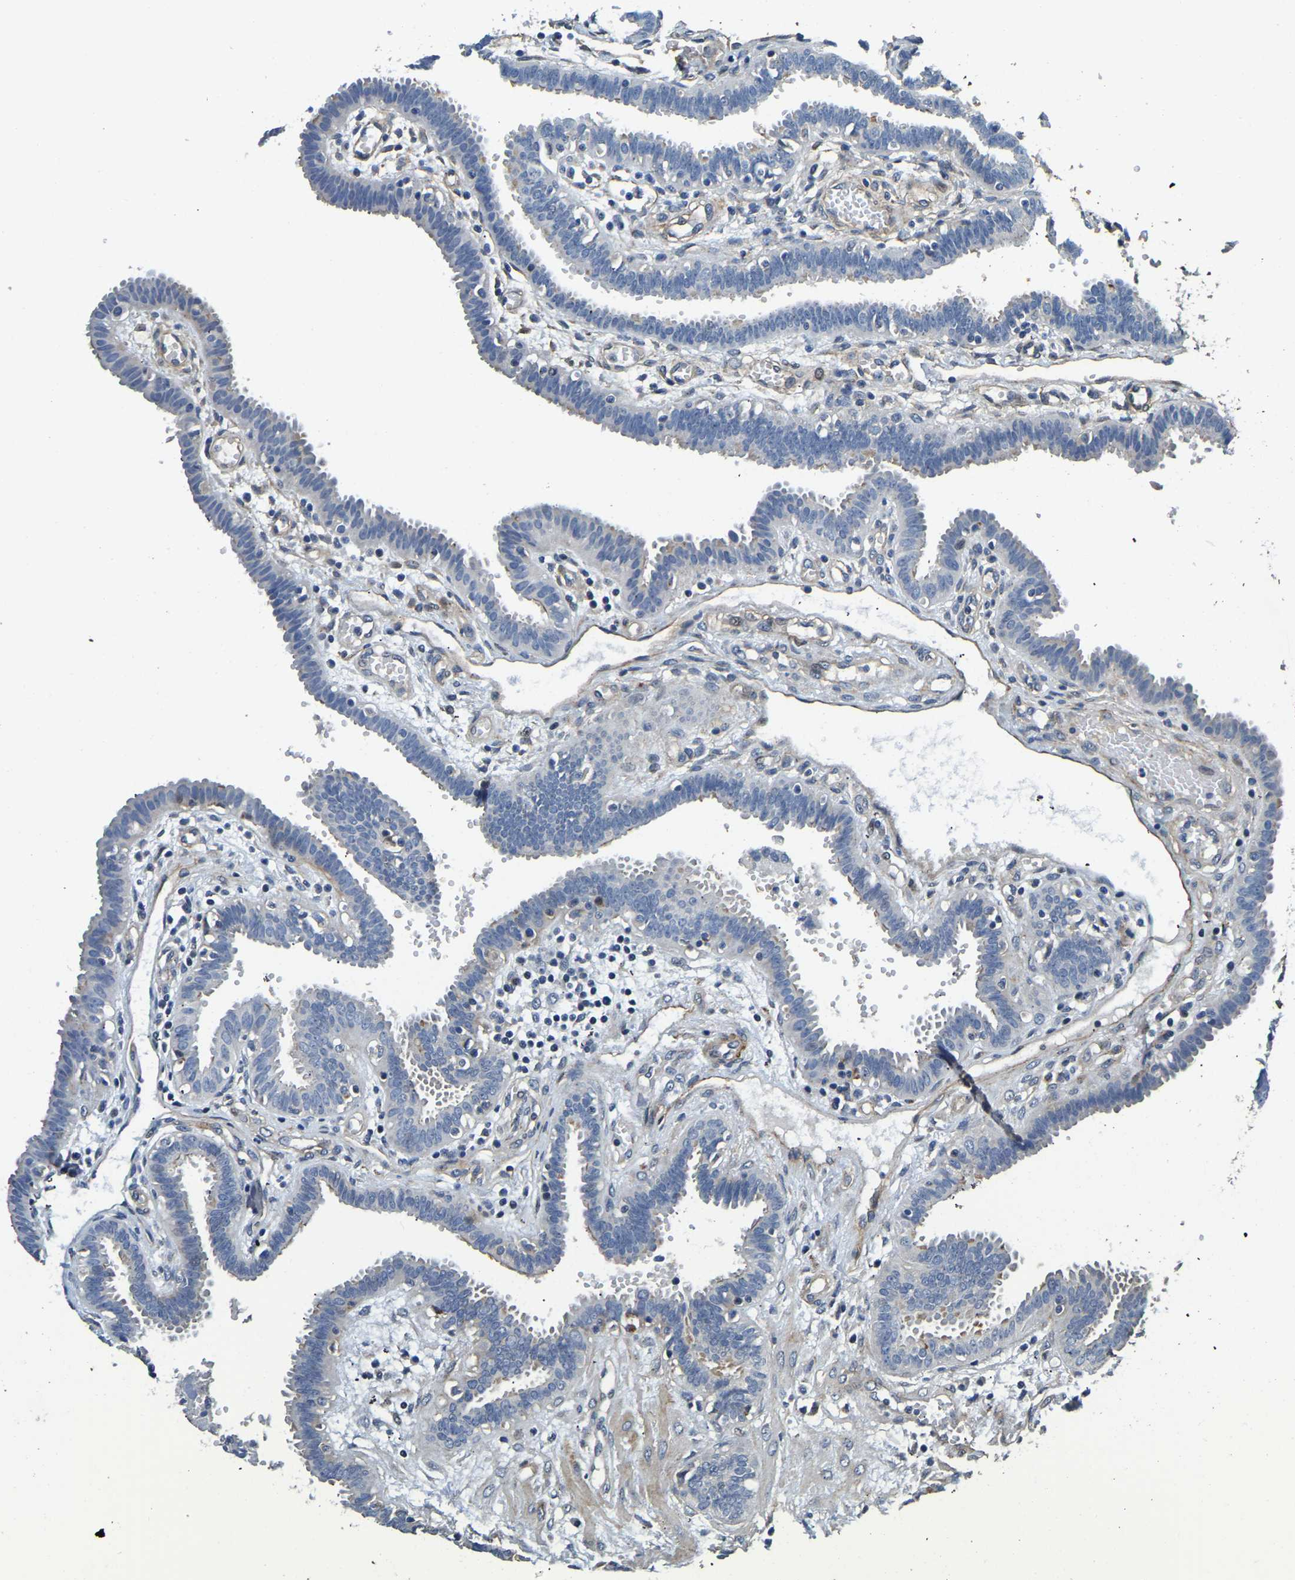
{"staining": {"intensity": "moderate", "quantity": "25%-75%", "location": "cytoplasmic/membranous"}, "tissue": "fallopian tube", "cell_type": "Glandular cells", "image_type": "normal", "snomed": [{"axis": "morphology", "description": "Normal tissue, NOS"}, {"axis": "topography", "description": "Fallopian tube"}, {"axis": "topography", "description": "Placenta"}], "caption": "A brown stain shows moderate cytoplasmic/membranous staining of a protein in glandular cells of benign fallopian tube.", "gene": "RNF39", "patient": {"sex": "female", "age": 32}}